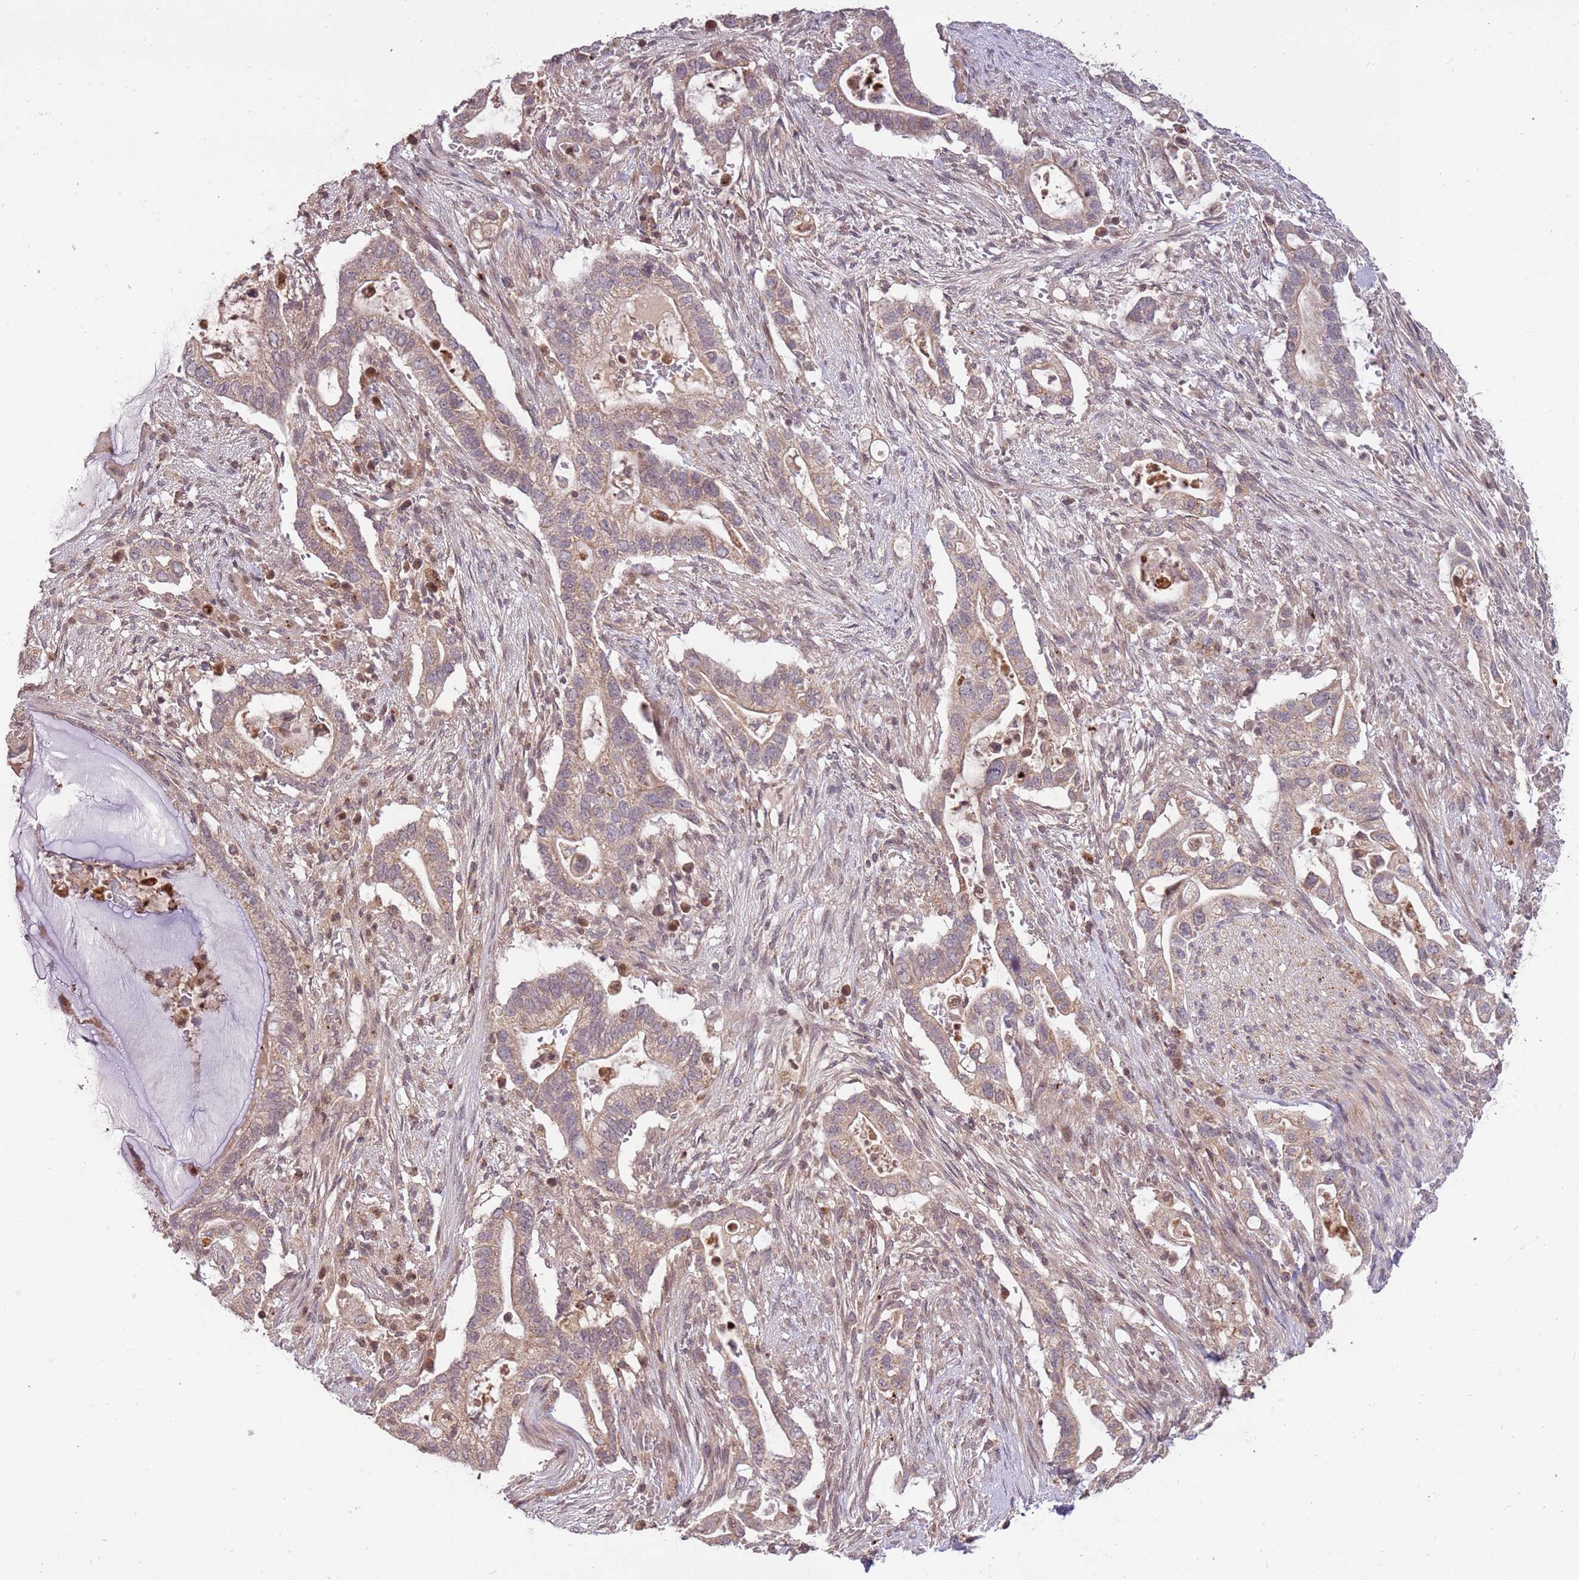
{"staining": {"intensity": "weak", "quantity": "25%-75%", "location": "cytoplasmic/membranous"}, "tissue": "pancreatic cancer", "cell_type": "Tumor cells", "image_type": "cancer", "snomed": [{"axis": "morphology", "description": "Adenocarcinoma, NOS"}, {"axis": "topography", "description": "Pancreas"}], "caption": "An IHC image of neoplastic tissue is shown. Protein staining in brown shows weak cytoplasmic/membranous positivity in pancreatic adenocarcinoma within tumor cells.", "gene": "SAMSN1", "patient": {"sex": "female", "age": 72}}